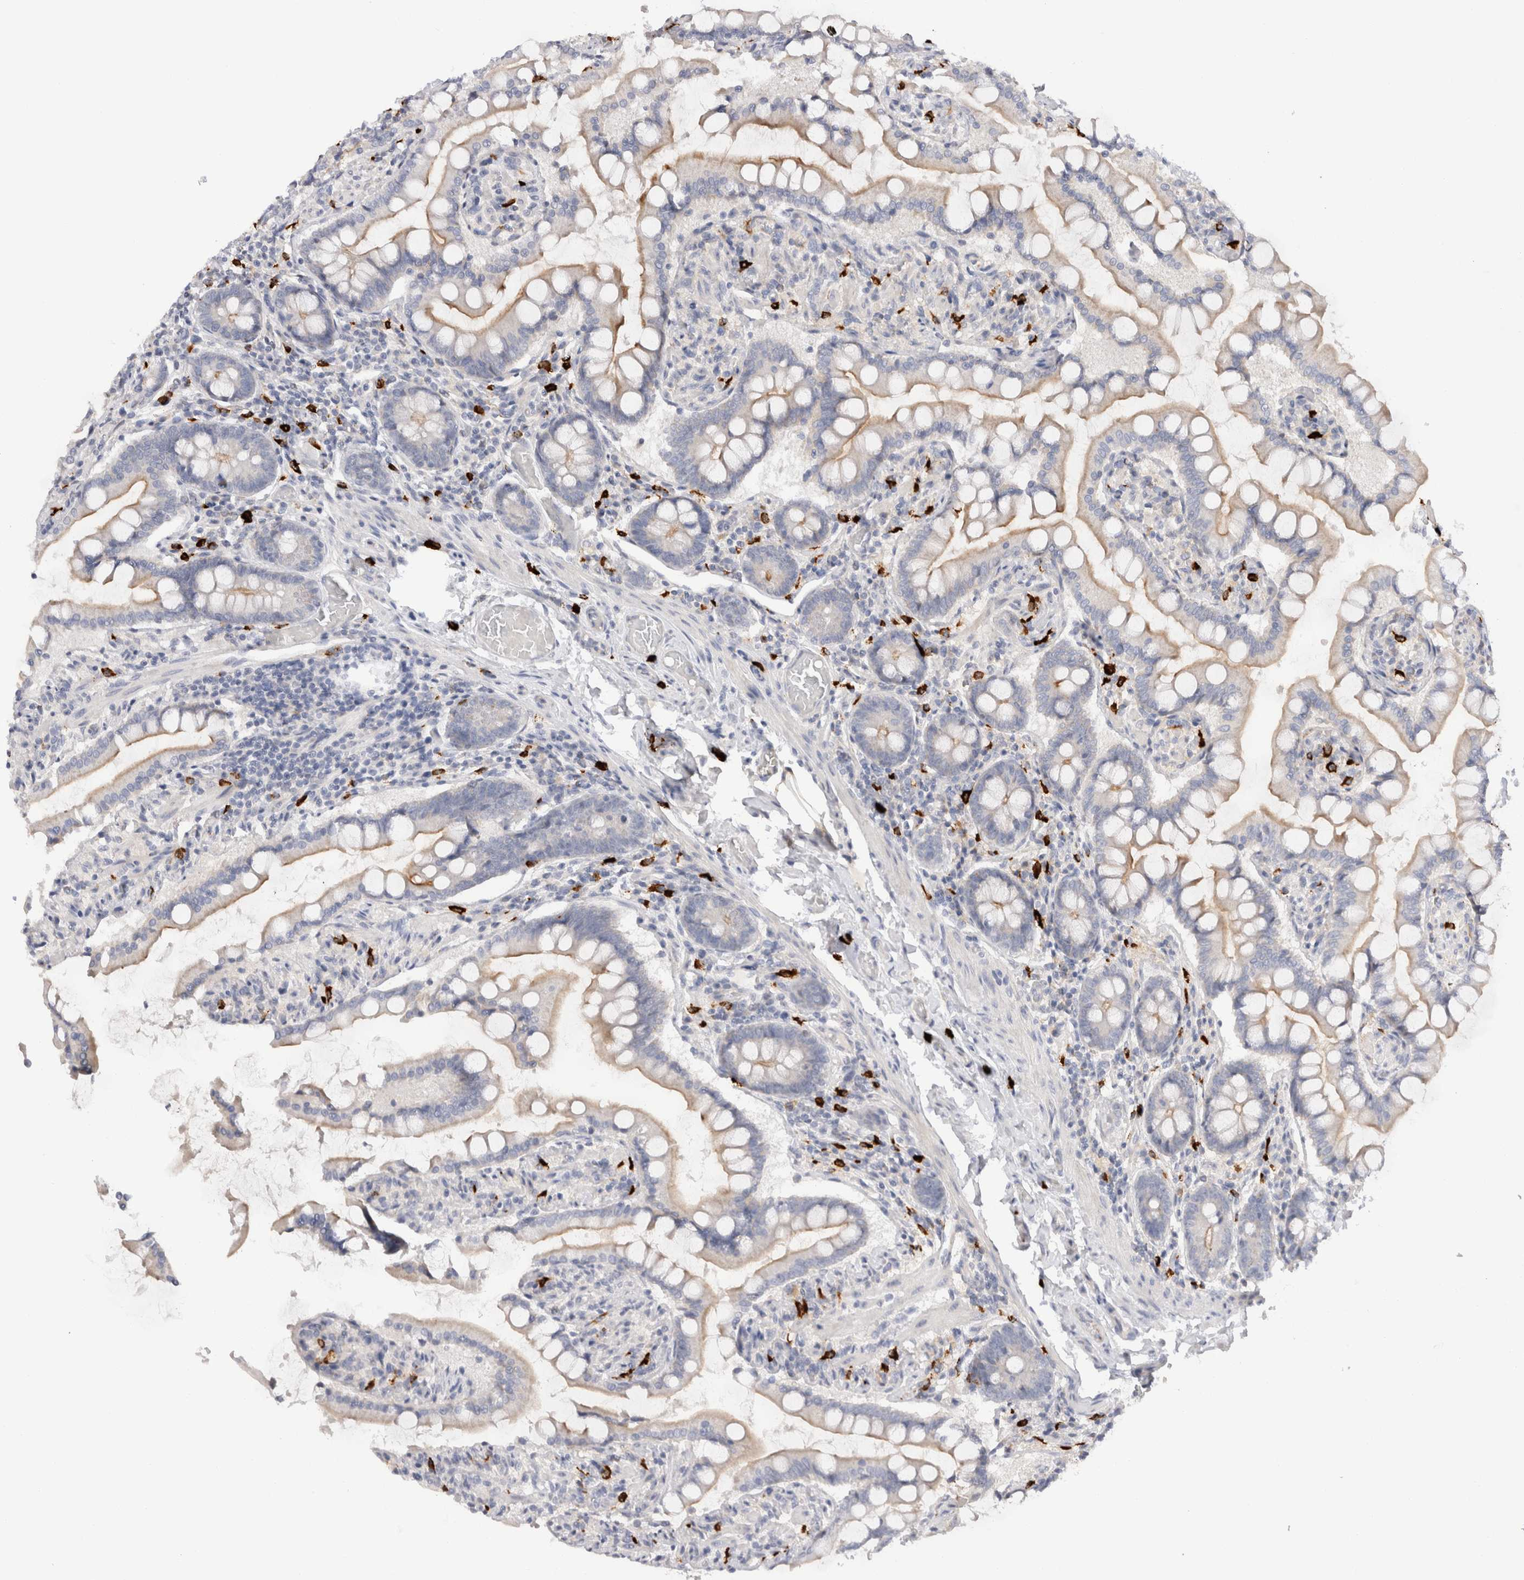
{"staining": {"intensity": "weak", "quantity": "<25%", "location": "cytoplasmic/membranous"}, "tissue": "small intestine", "cell_type": "Glandular cells", "image_type": "normal", "snomed": [{"axis": "morphology", "description": "Normal tissue, NOS"}, {"axis": "topography", "description": "Small intestine"}], "caption": "Immunohistochemistry of unremarkable human small intestine displays no expression in glandular cells. (Brightfield microscopy of DAB (3,3'-diaminobenzidine) immunohistochemistry at high magnification).", "gene": "SPINK2", "patient": {"sex": "male", "age": 41}}